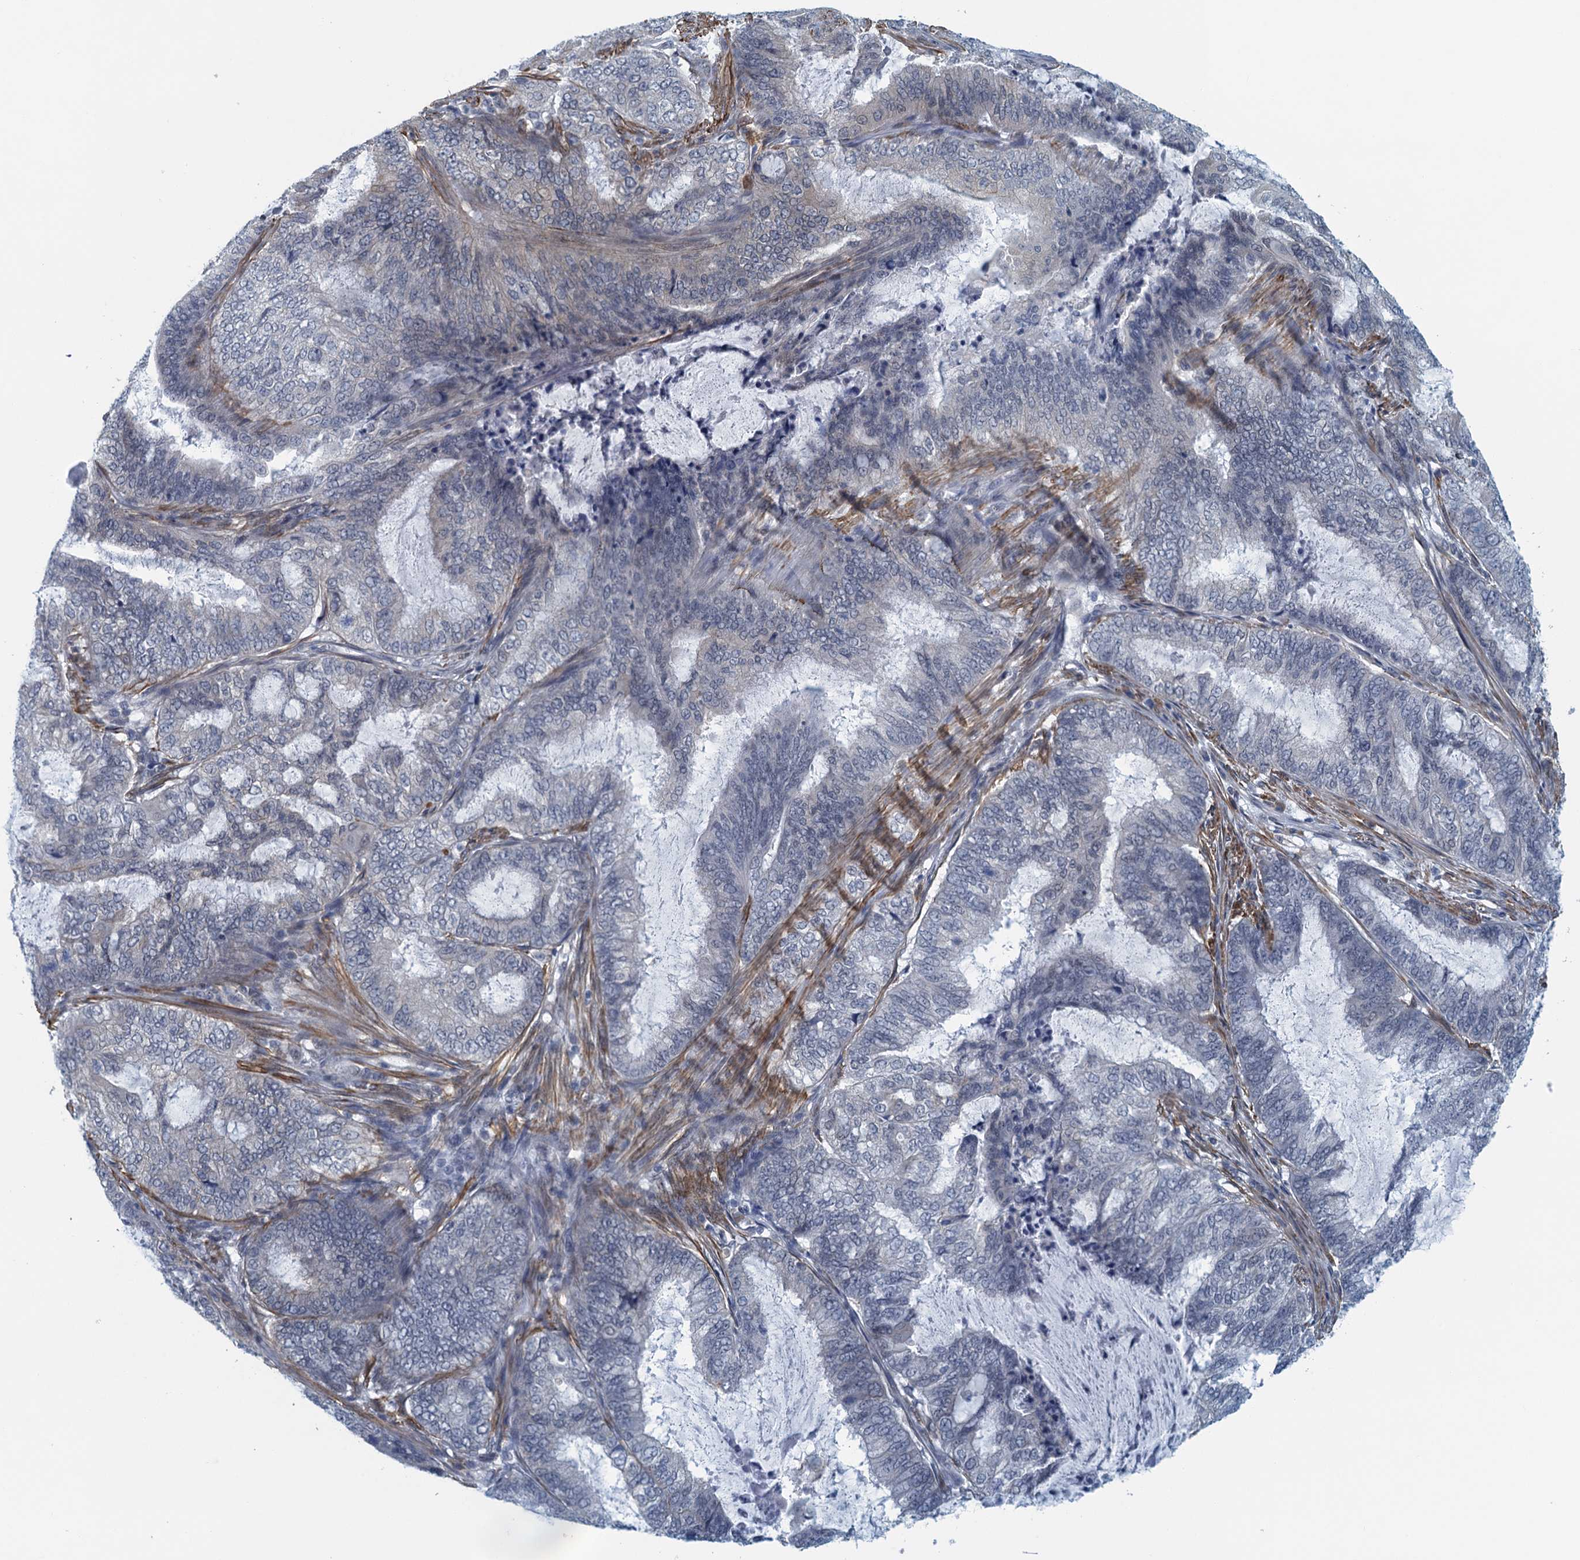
{"staining": {"intensity": "weak", "quantity": "<25%", "location": "cytoplasmic/membranous"}, "tissue": "endometrial cancer", "cell_type": "Tumor cells", "image_type": "cancer", "snomed": [{"axis": "morphology", "description": "Adenocarcinoma, NOS"}, {"axis": "topography", "description": "Endometrium"}], "caption": "The IHC micrograph has no significant staining in tumor cells of adenocarcinoma (endometrial) tissue.", "gene": "ALG2", "patient": {"sex": "female", "age": 51}}